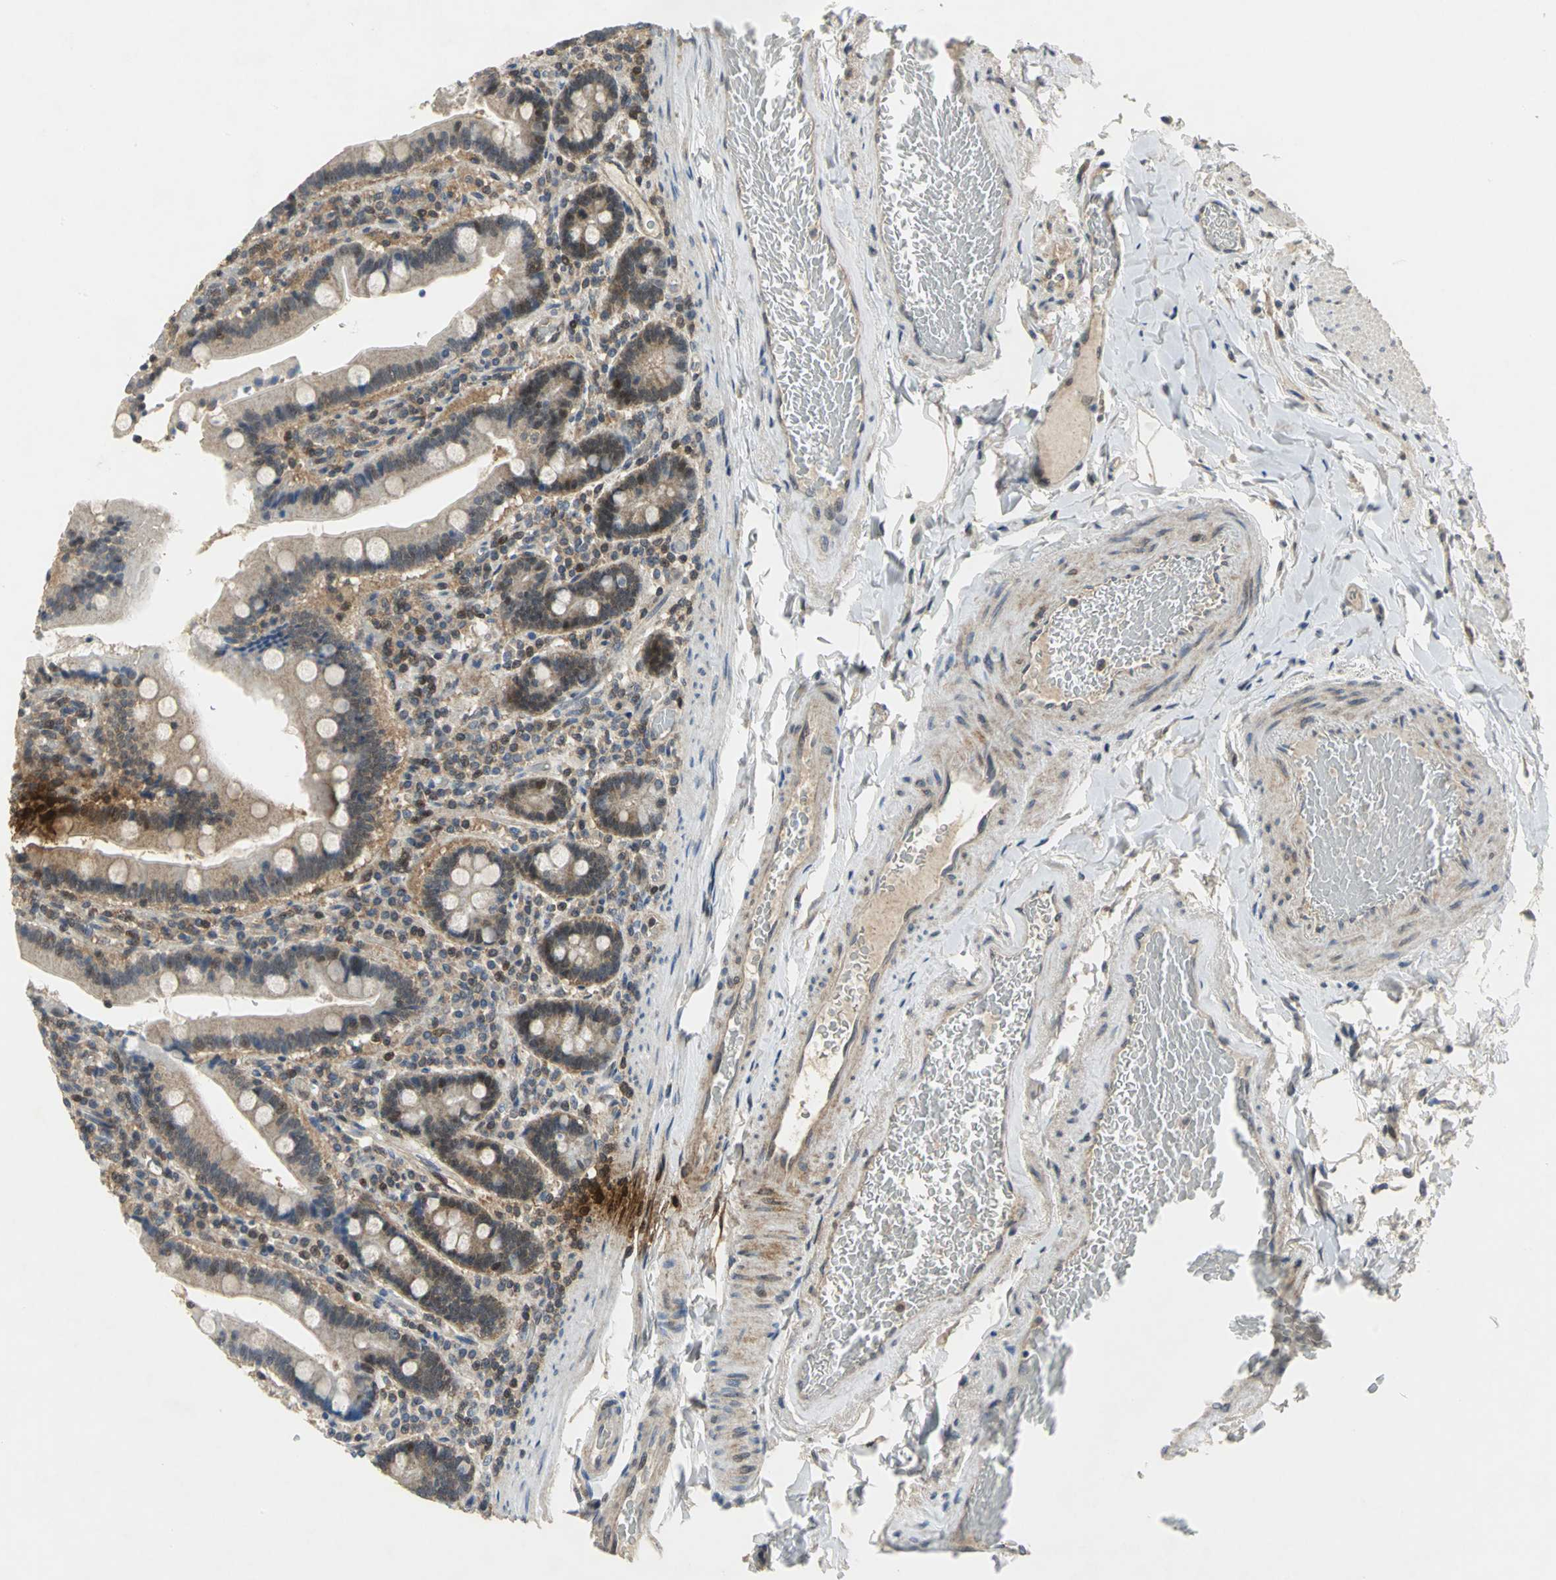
{"staining": {"intensity": "weak", "quantity": "25%-75%", "location": "cytoplasmic/membranous"}, "tissue": "duodenum", "cell_type": "Glandular cells", "image_type": "normal", "snomed": [{"axis": "morphology", "description": "Normal tissue, NOS"}, {"axis": "topography", "description": "Duodenum"}], "caption": "Weak cytoplasmic/membranous expression is seen in about 25%-75% of glandular cells in benign duodenum. The staining was performed using DAB to visualize the protein expression in brown, while the nuclei were stained in blue with hematoxylin (Magnification: 20x).", "gene": "PPIA", "patient": {"sex": "female", "age": 53}}